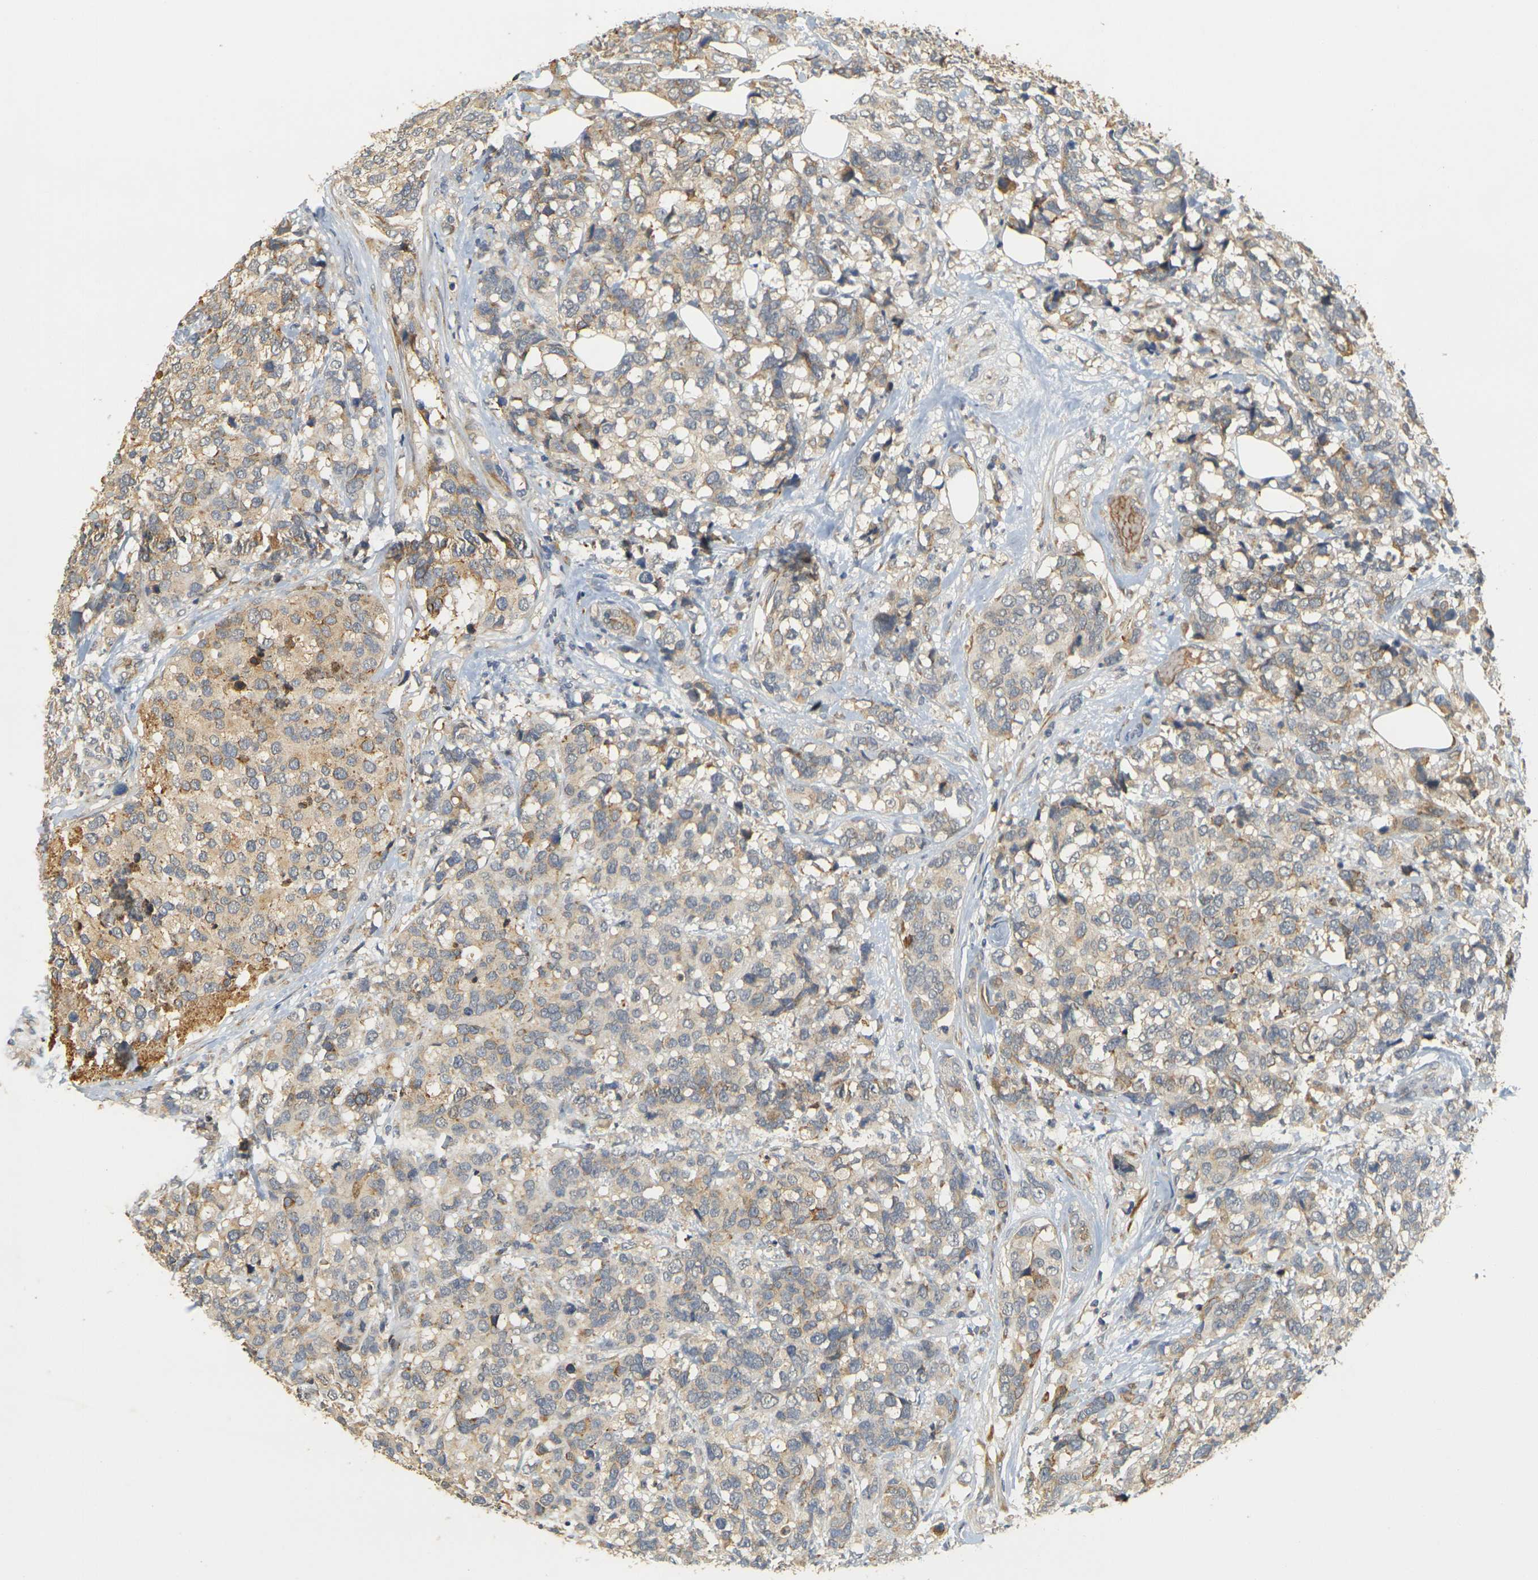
{"staining": {"intensity": "weak", "quantity": ">75%", "location": "cytoplasmic/membranous"}, "tissue": "breast cancer", "cell_type": "Tumor cells", "image_type": "cancer", "snomed": [{"axis": "morphology", "description": "Lobular carcinoma"}, {"axis": "topography", "description": "Breast"}], "caption": "Weak cytoplasmic/membranous protein positivity is identified in approximately >75% of tumor cells in lobular carcinoma (breast). The staining was performed using DAB, with brown indicating positive protein expression. Nuclei are stained blue with hematoxylin.", "gene": "MEGF9", "patient": {"sex": "female", "age": 59}}